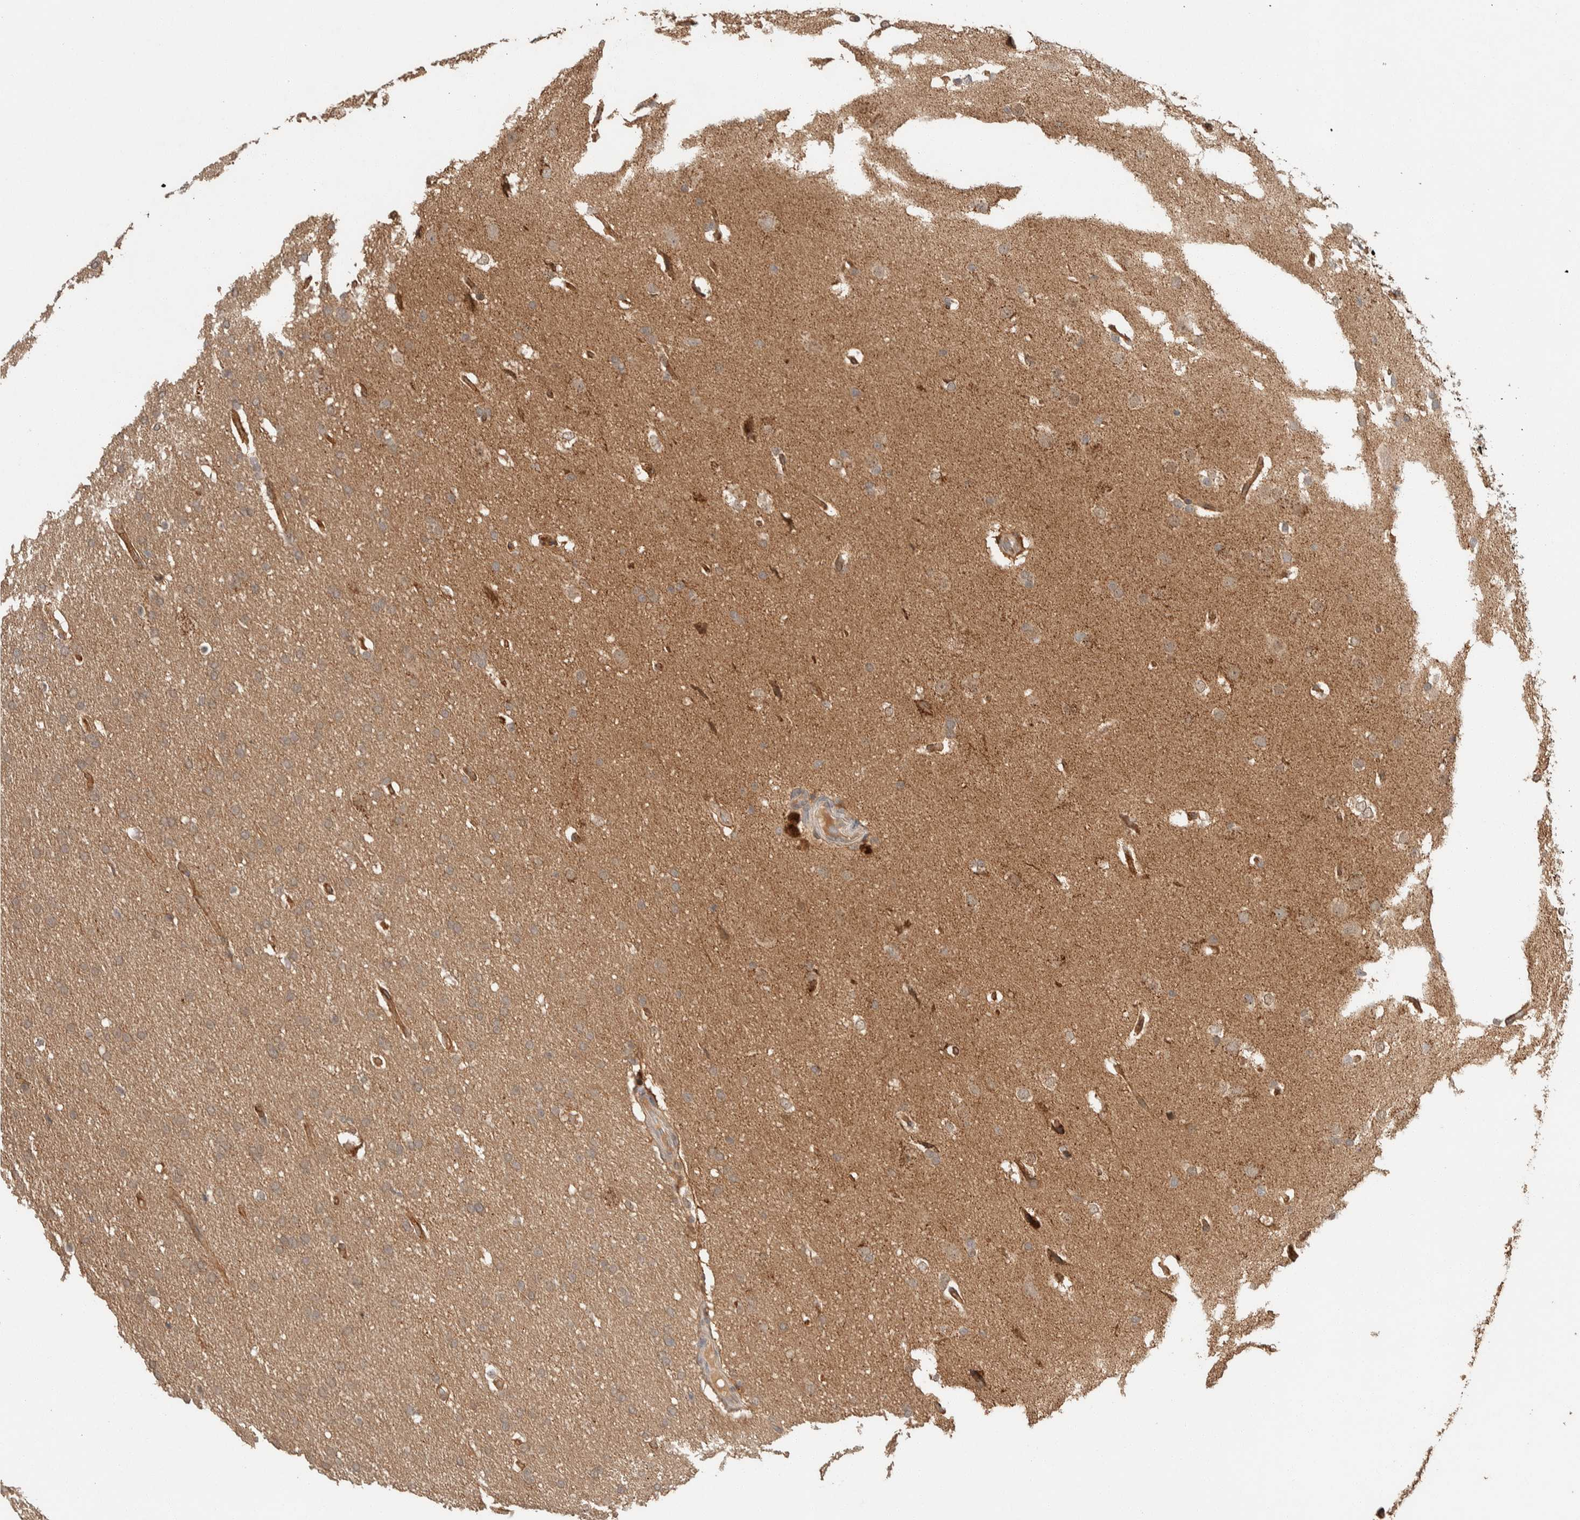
{"staining": {"intensity": "weak", "quantity": "25%-75%", "location": "cytoplasmic/membranous"}, "tissue": "glioma", "cell_type": "Tumor cells", "image_type": "cancer", "snomed": [{"axis": "morphology", "description": "Glioma, malignant, Low grade"}, {"axis": "topography", "description": "Brain"}], "caption": "About 25%-75% of tumor cells in human glioma display weak cytoplasmic/membranous protein staining as visualized by brown immunohistochemical staining.", "gene": "ZNF567", "patient": {"sex": "female", "age": 37}}